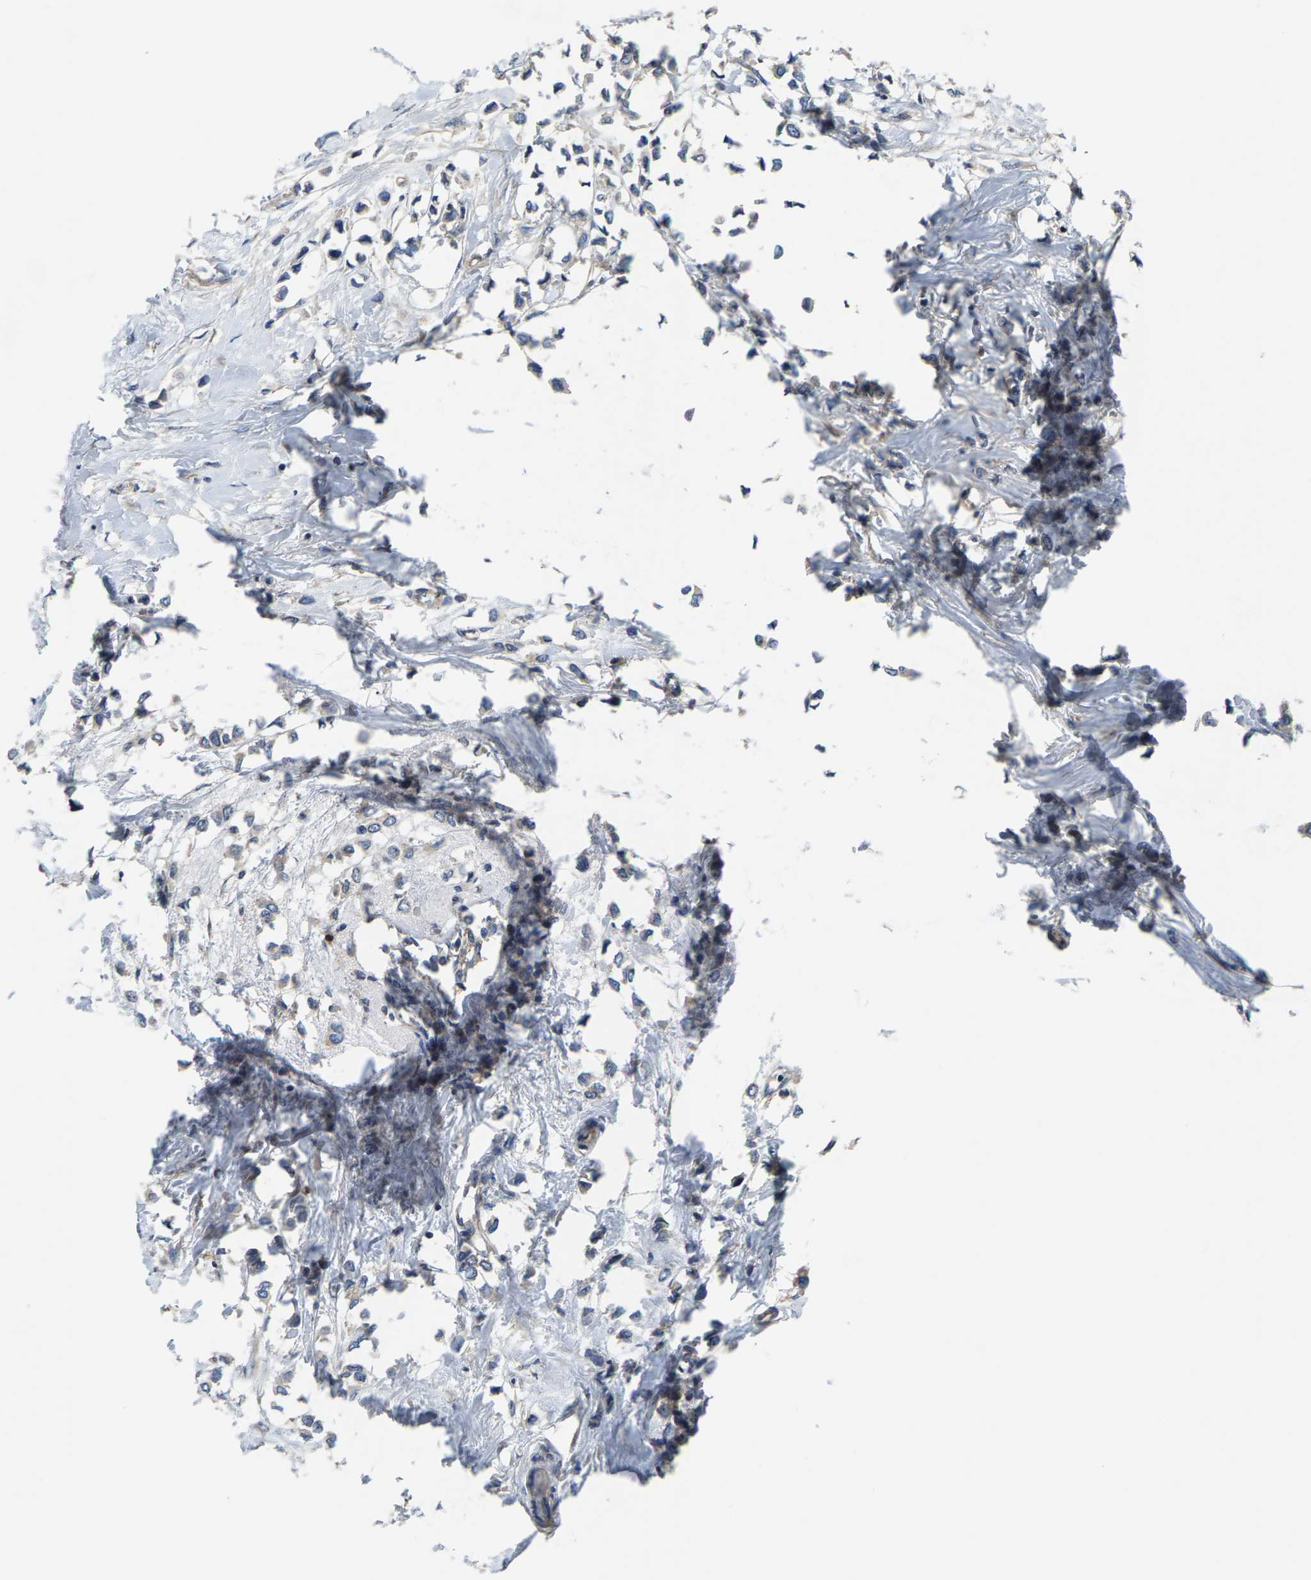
{"staining": {"intensity": "negative", "quantity": "none", "location": "none"}, "tissue": "breast cancer", "cell_type": "Tumor cells", "image_type": "cancer", "snomed": [{"axis": "morphology", "description": "Lobular carcinoma"}, {"axis": "topography", "description": "Breast"}], "caption": "Protein analysis of breast cancer exhibits no significant expression in tumor cells. The staining was performed using DAB to visualize the protein expression in brown, while the nuclei were stained in blue with hematoxylin (Magnification: 20x).", "gene": "AGBL3", "patient": {"sex": "female", "age": 51}}